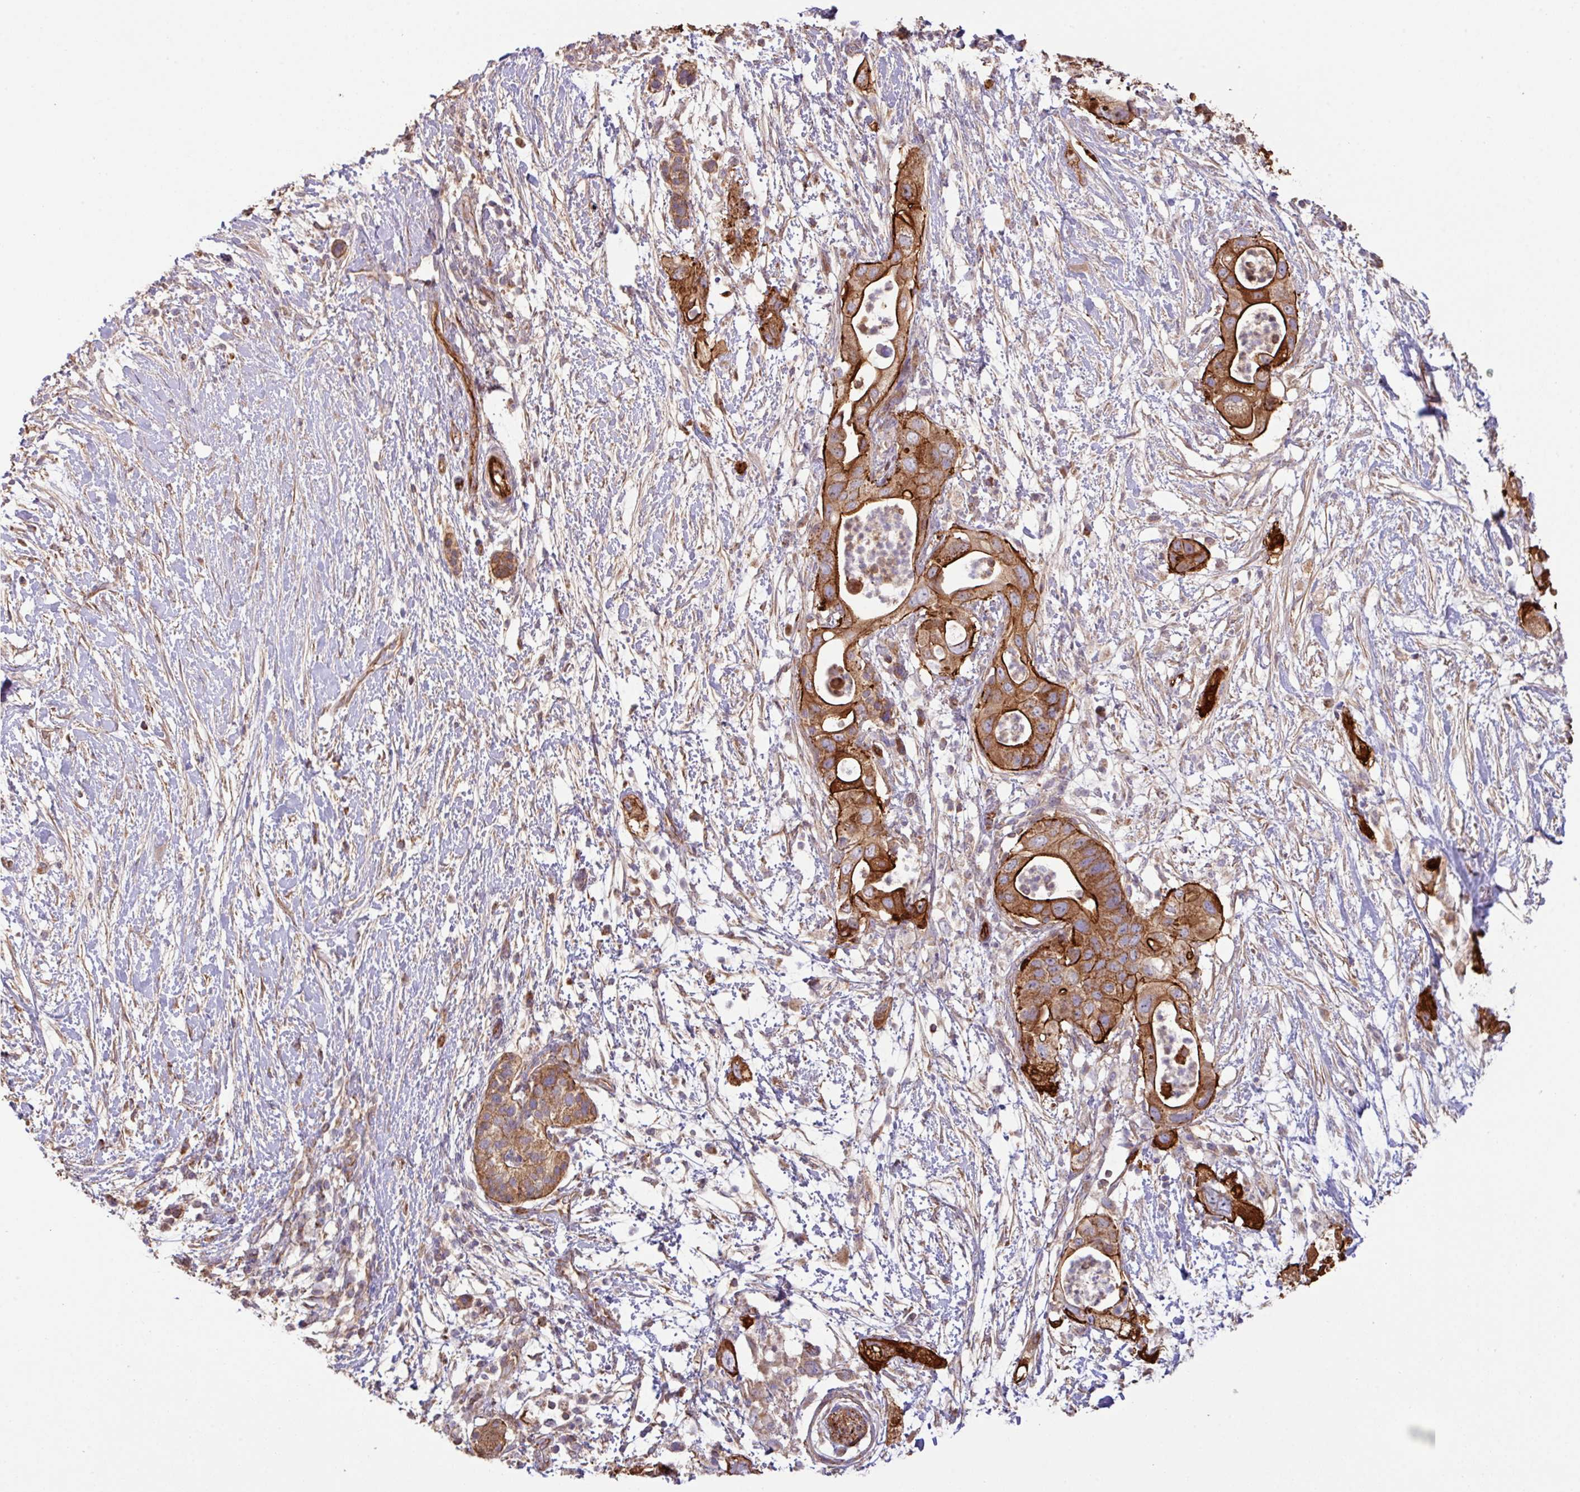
{"staining": {"intensity": "strong", "quantity": ">75%", "location": "cytoplasmic/membranous"}, "tissue": "pancreatic cancer", "cell_type": "Tumor cells", "image_type": "cancer", "snomed": [{"axis": "morphology", "description": "Adenocarcinoma, NOS"}, {"axis": "topography", "description": "Pancreas"}], "caption": "This photomicrograph reveals immunohistochemistry (IHC) staining of human pancreatic cancer, with high strong cytoplasmic/membranous expression in approximately >75% of tumor cells.", "gene": "LRRC53", "patient": {"sex": "female", "age": 72}}